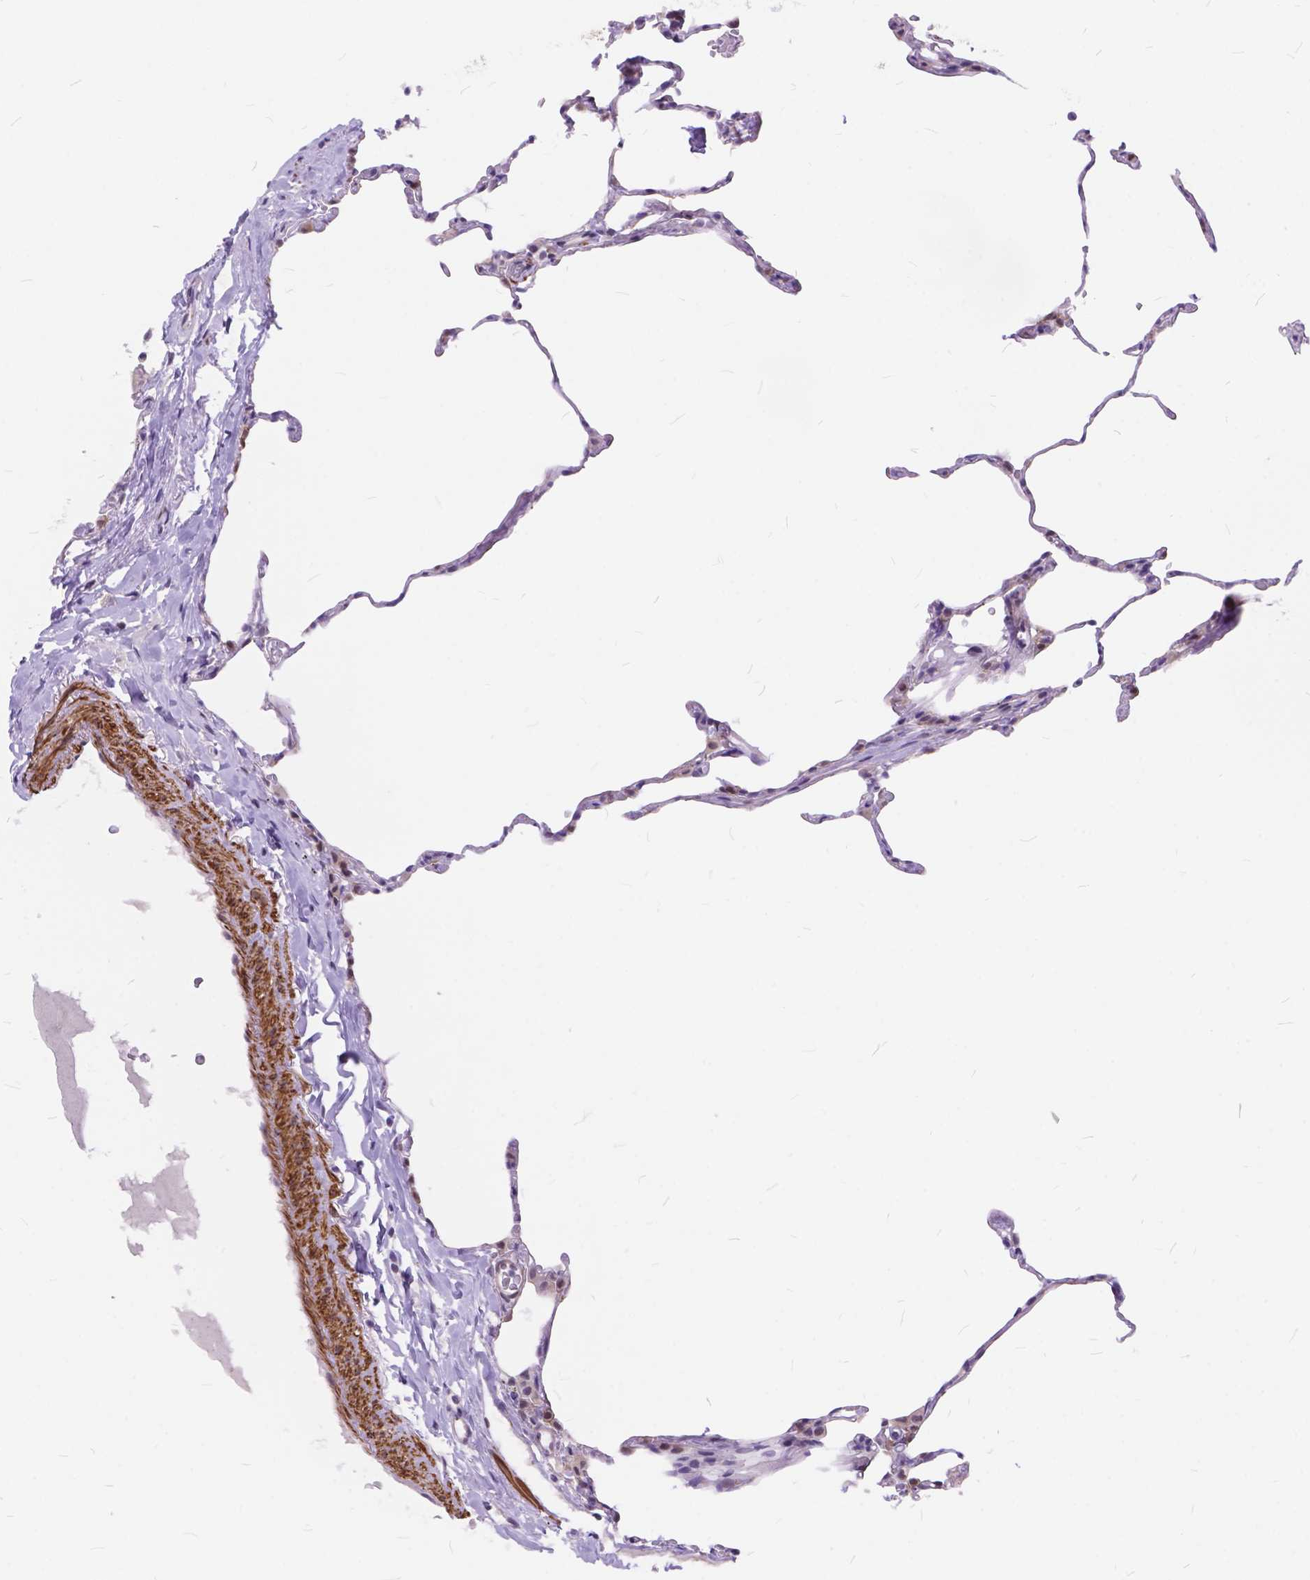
{"staining": {"intensity": "weak", "quantity": "25%-75%", "location": "nuclear"}, "tissue": "lung", "cell_type": "Alveolar cells", "image_type": "normal", "snomed": [{"axis": "morphology", "description": "Normal tissue, NOS"}, {"axis": "topography", "description": "Lung"}], "caption": "This micrograph reveals immunohistochemistry (IHC) staining of benign human lung, with low weak nuclear expression in about 25%-75% of alveolar cells.", "gene": "MAN2C1", "patient": {"sex": "female", "age": 57}}